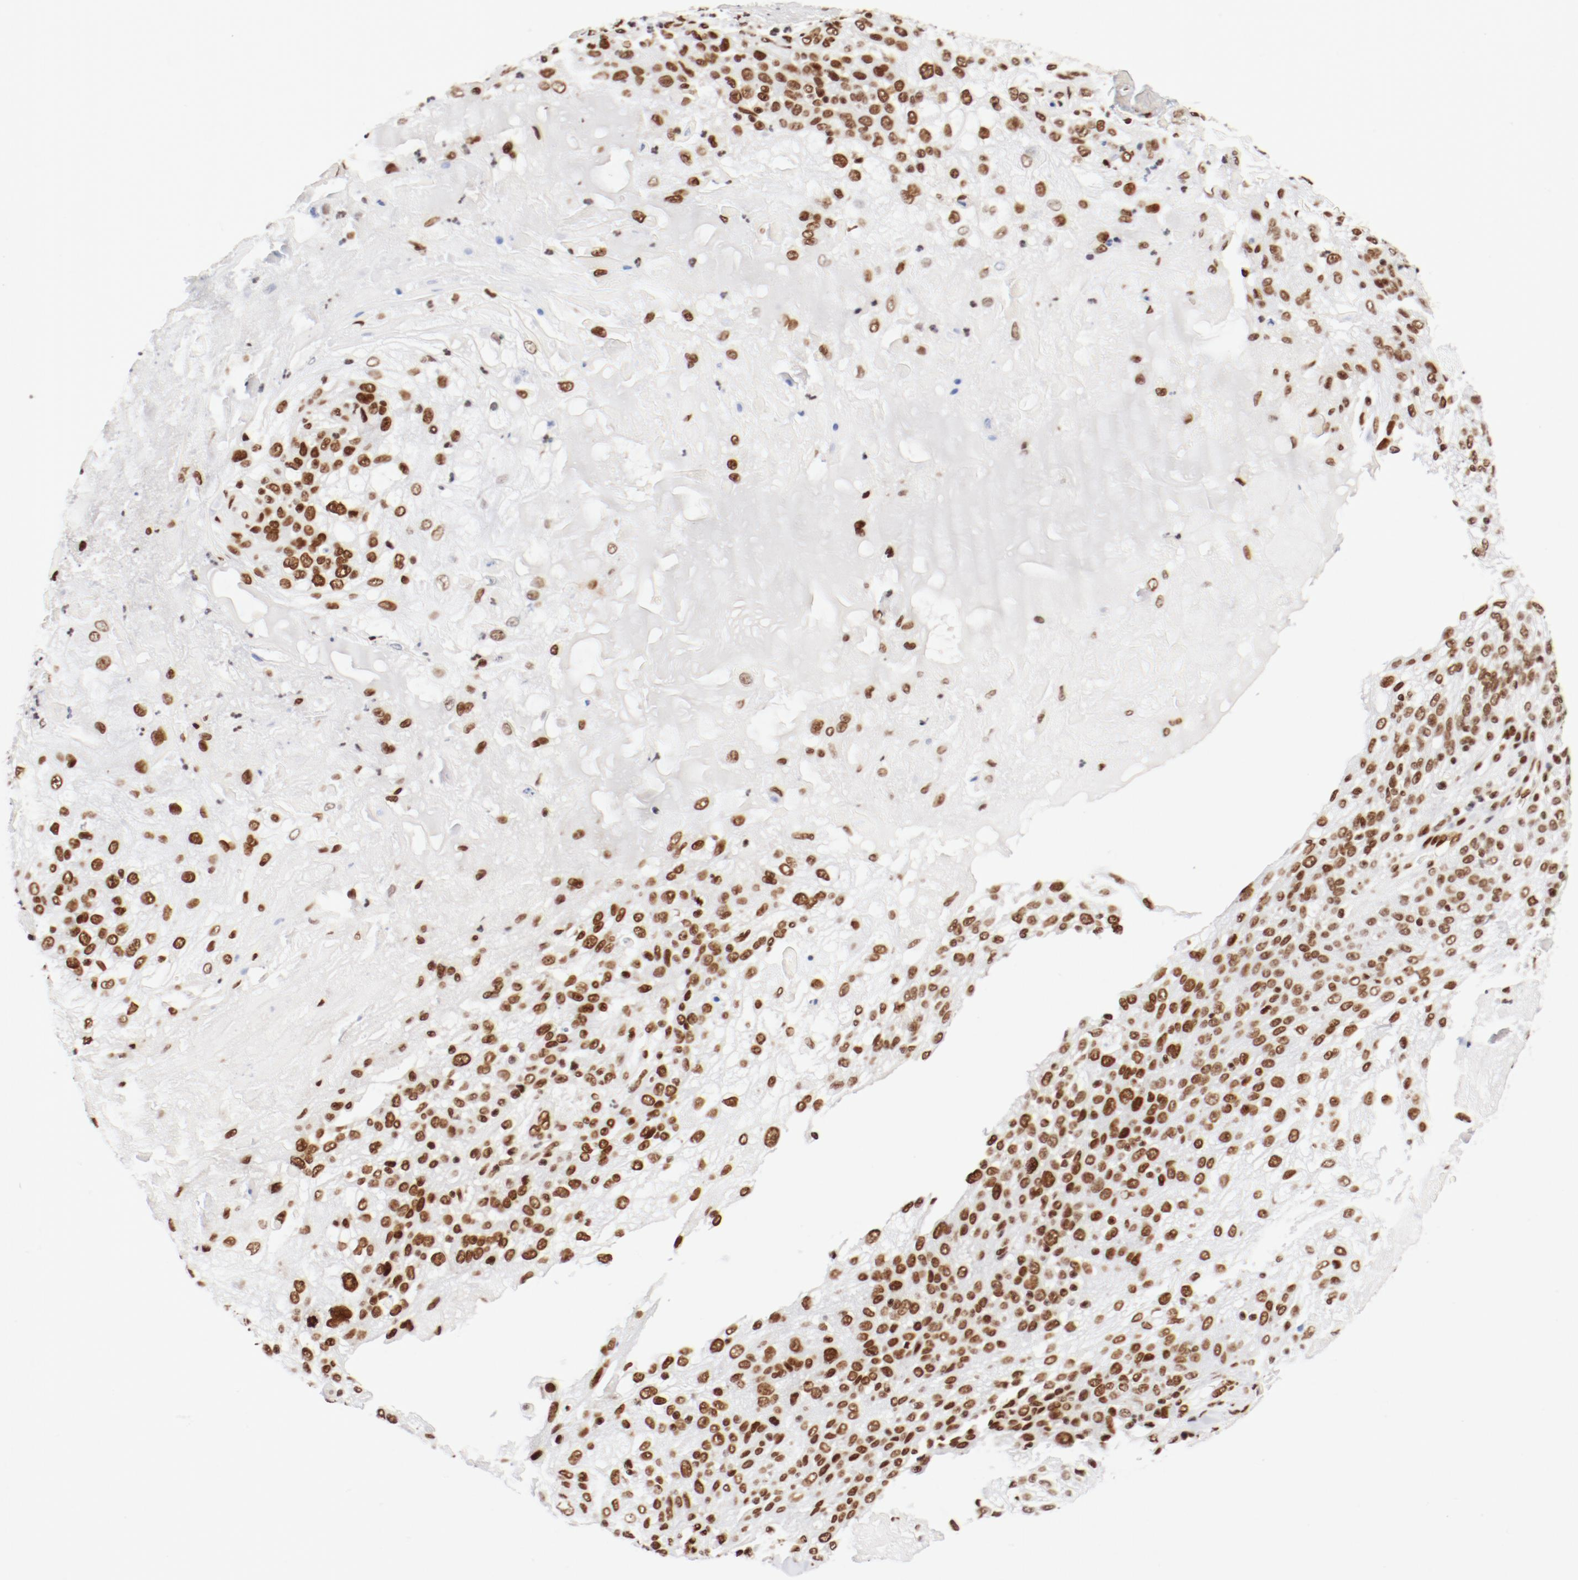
{"staining": {"intensity": "moderate", "quantity": ">75%", "location": "nuclear"}, "tissue": "skin cancer", "cell_type": "Tumor cells", "image_type": "cancer", "snomed": [{"axis": "morphology", "description": "Normal tissue, NOS"}, {"axis": "morphology", "description": "Squamous cell carcinoma, NOS"}, {"axis": "topography", "description": "Skin"}], "caption": "Protein expression analysis of human squamous cell carcinoma (skin) reveals moderate nuclear positivity in about >75% of tumor cells. (DAB (3,3'-diaminobenzidine) = brown stain, brightfield microscopy at high magnification).", "gene": "CTBP1", "patient": {"sex": "female", "age": 83}}